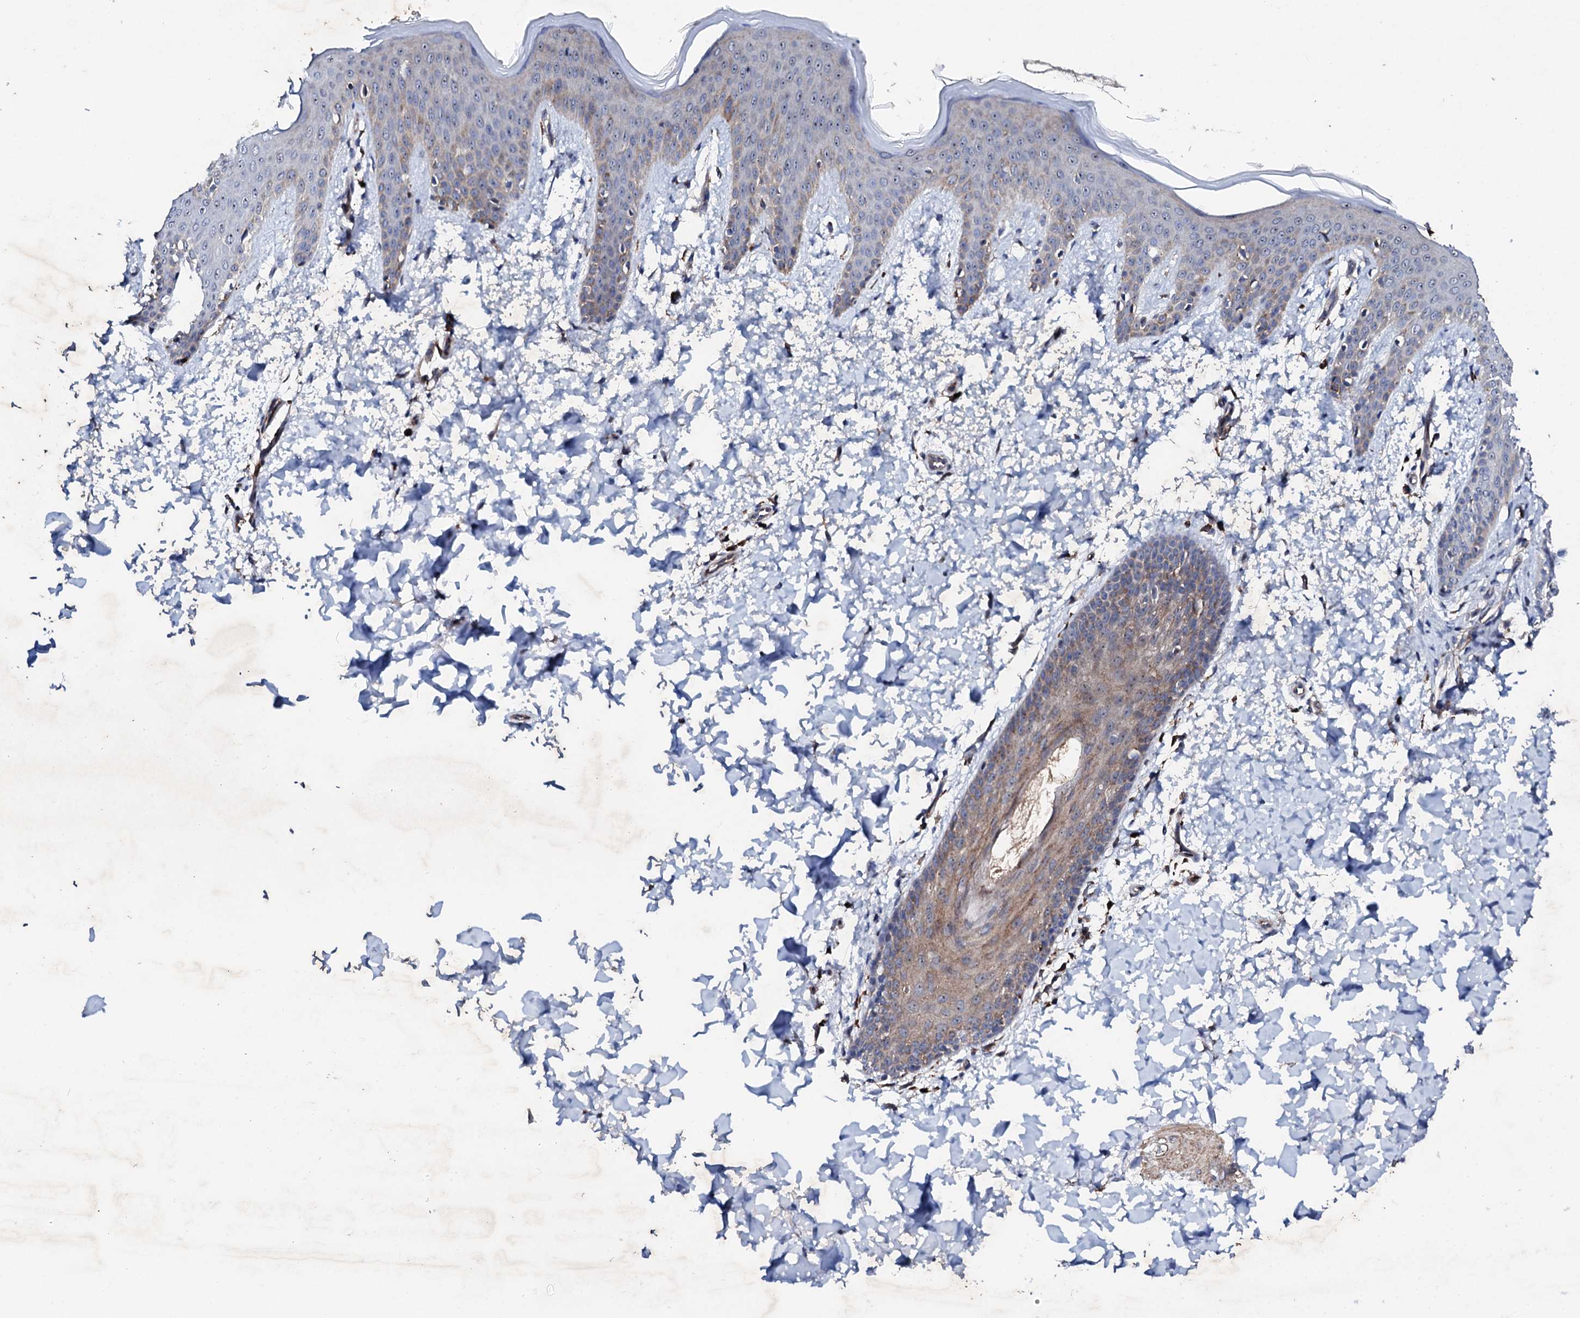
{"staining": {"intensity": "moderate", "quantity": "25%-75%", "location": "cytoplasmic/membranous"}, "tissue": "skin", "cell_type": "Fibroblasts", "image_type": "normal", "snomed": [{"axis": "morphology", "description": "Normal tissue, NOS"}, {"axis": "topography", "description": "Skin"}], "caption": "Protein staining demonstrates moderate cytoplasmic/membranous positivity in approximately 25%-75% of fibroblasts in normal skin.", "gene": "GTPBP4", "patient": {"sex": "male", "age": 36}}